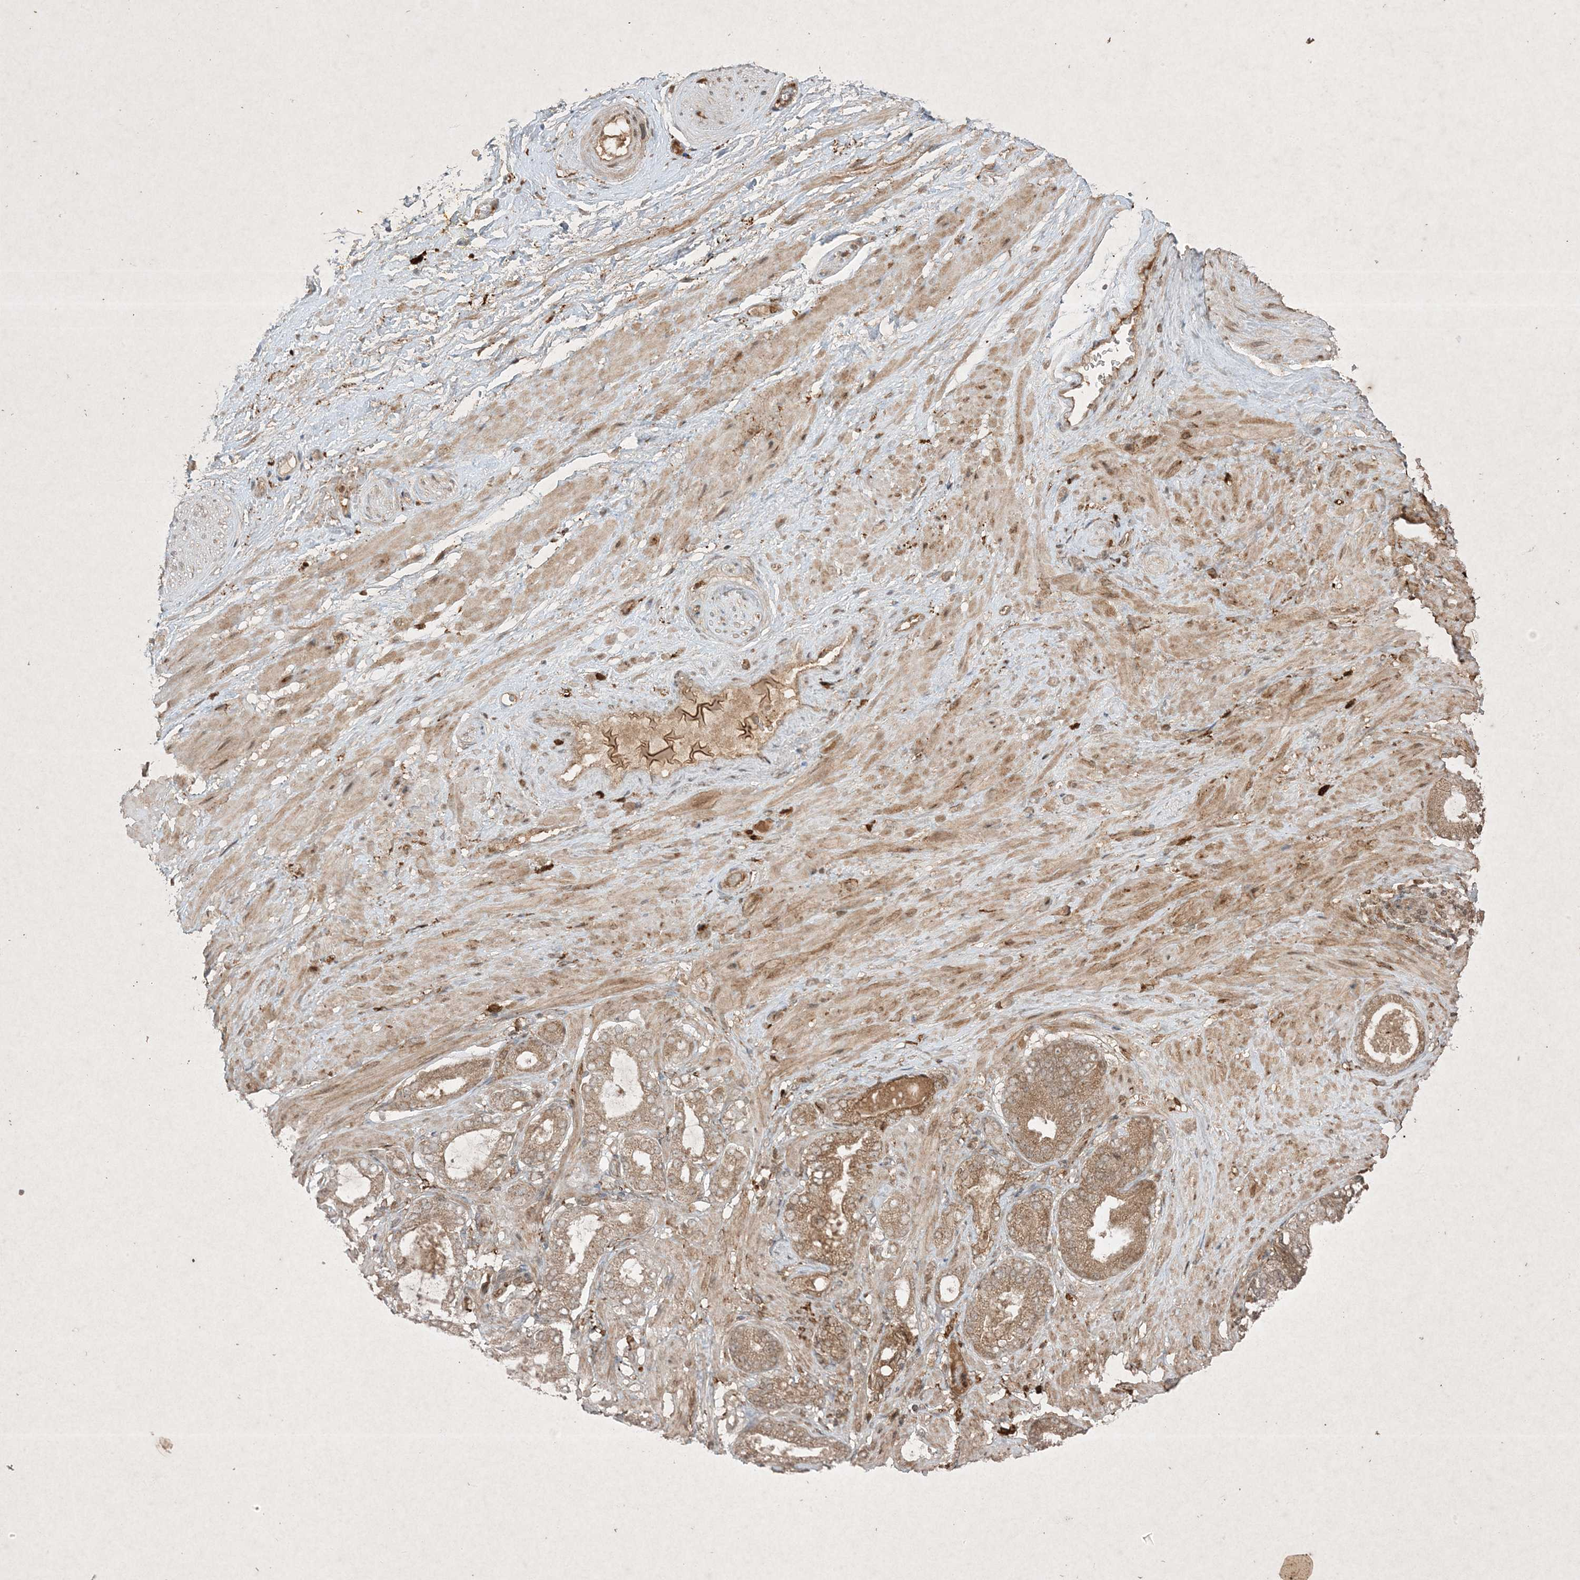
{"staining": {"intensity": "moderate", "quantity": "25%-75%", "location": "cytoplasmic/membranous"}, "tissue": "adipose tissue", "cell_type": "Adipocytes", "image_type": "normal", "snomed": [{"axis": "morphology", "description": "Normal tissue, NOS"}, {"axis": "morphology", "description": "Adenocarcinoma, Low grade"}, {"axis": "topography", "description": "Prostate"}, {"axis": "topography", "description": "Peripheral nerve tissue"}], "caption": "A histopathology image of adipose tissue stained for a protein demonstrates moderate cytoplasmic/membranous brown staining in adipocytes.", "gene": "PTK6", "patient": {"sex": "male", "age": 63}}